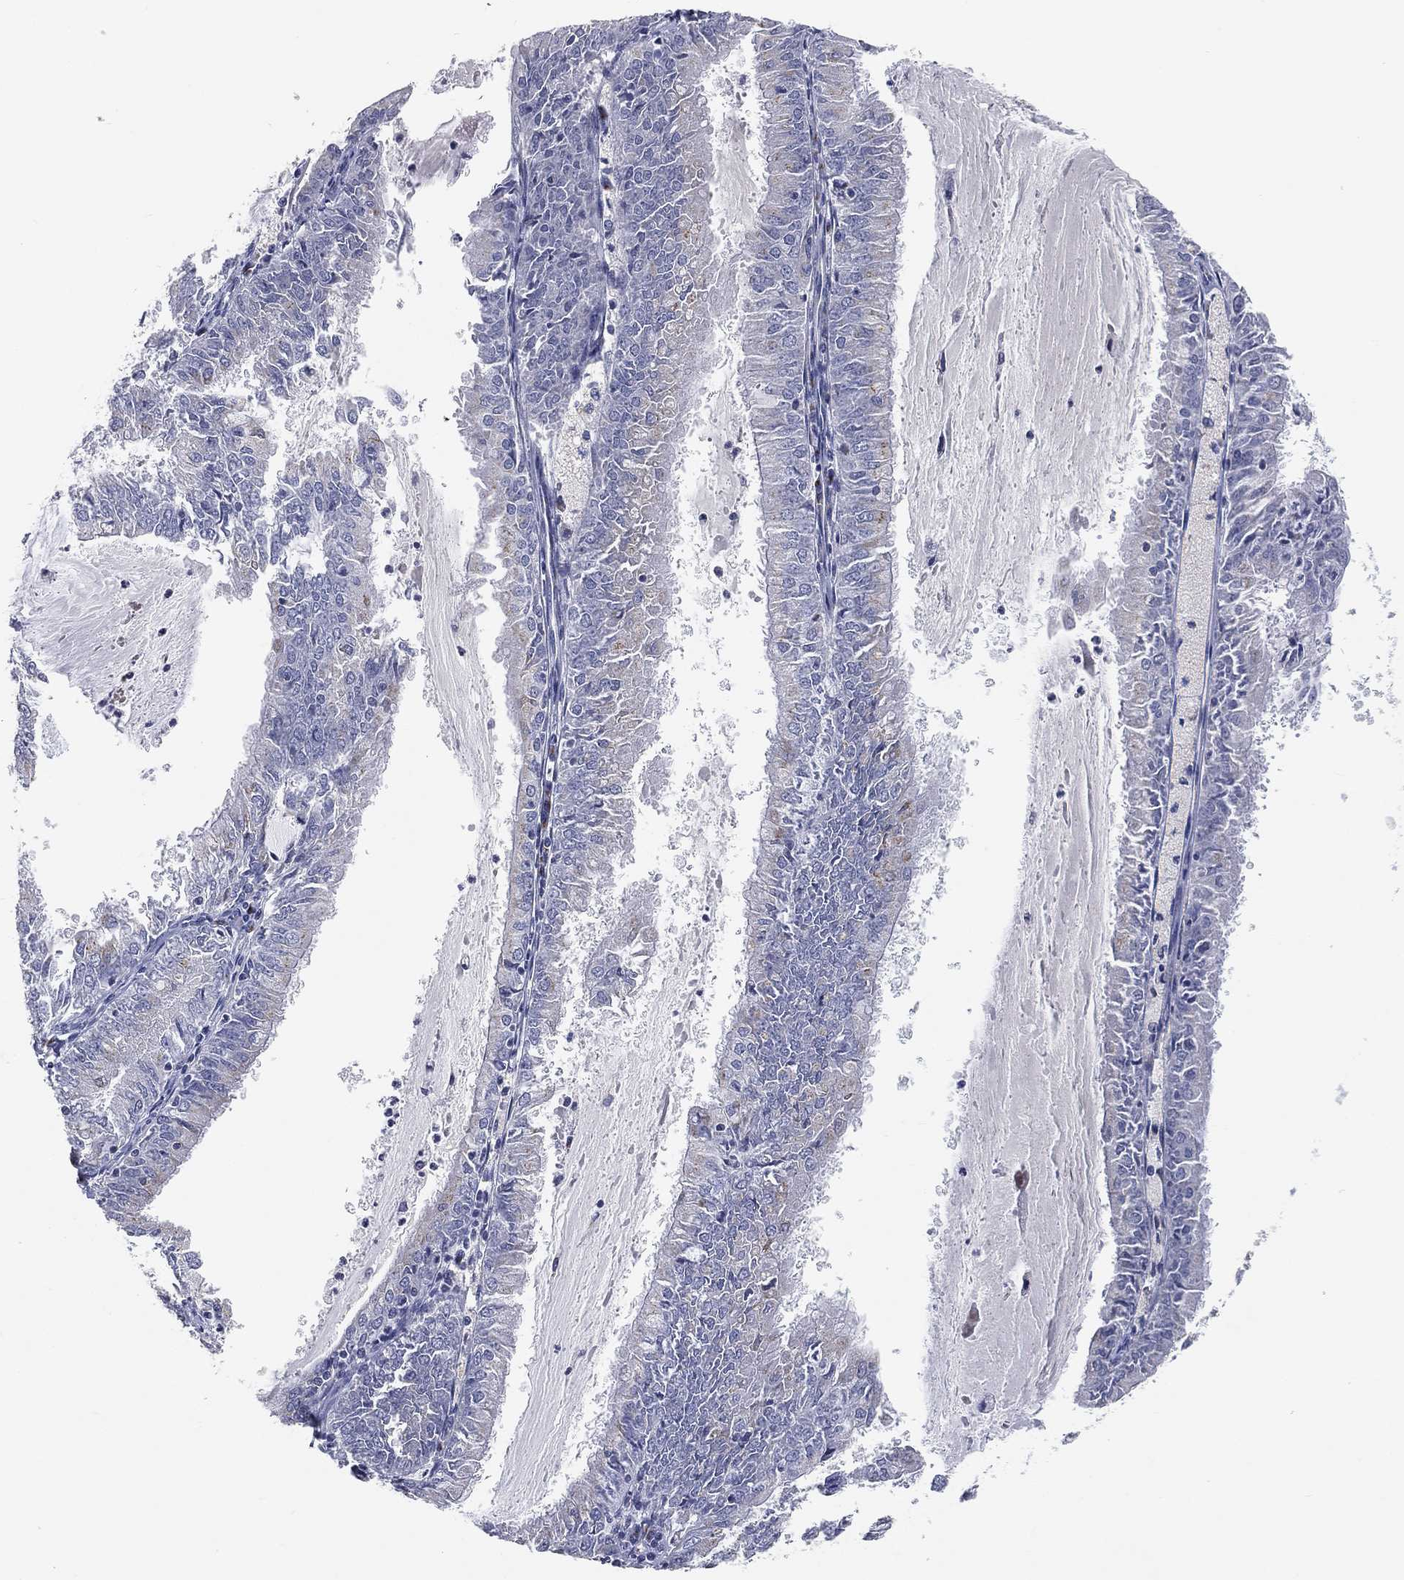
{"staining": {"intensity": "negative", "quantity": "none", "location": "none"}, "tissue": "endometrial cancer", "cell_type": "Tumor cells", "image_type": "cancer", "snomed": [{"axis": "morphology", "description": "Adenocarcinoma, NOS"}, {"axis": "topography", "description": "Endometrium"}], "caption": "An image of endometrial cancer stained for a protein exhibits no brown staining in tumor cells. The staining is performed using DAB (3,3'-diaminobenzidine) brown chromogen with nuclei counter-stained in using hematoxylin.", "gene": "TICAM1", "patient": {"sex": "female", "age": 57}}